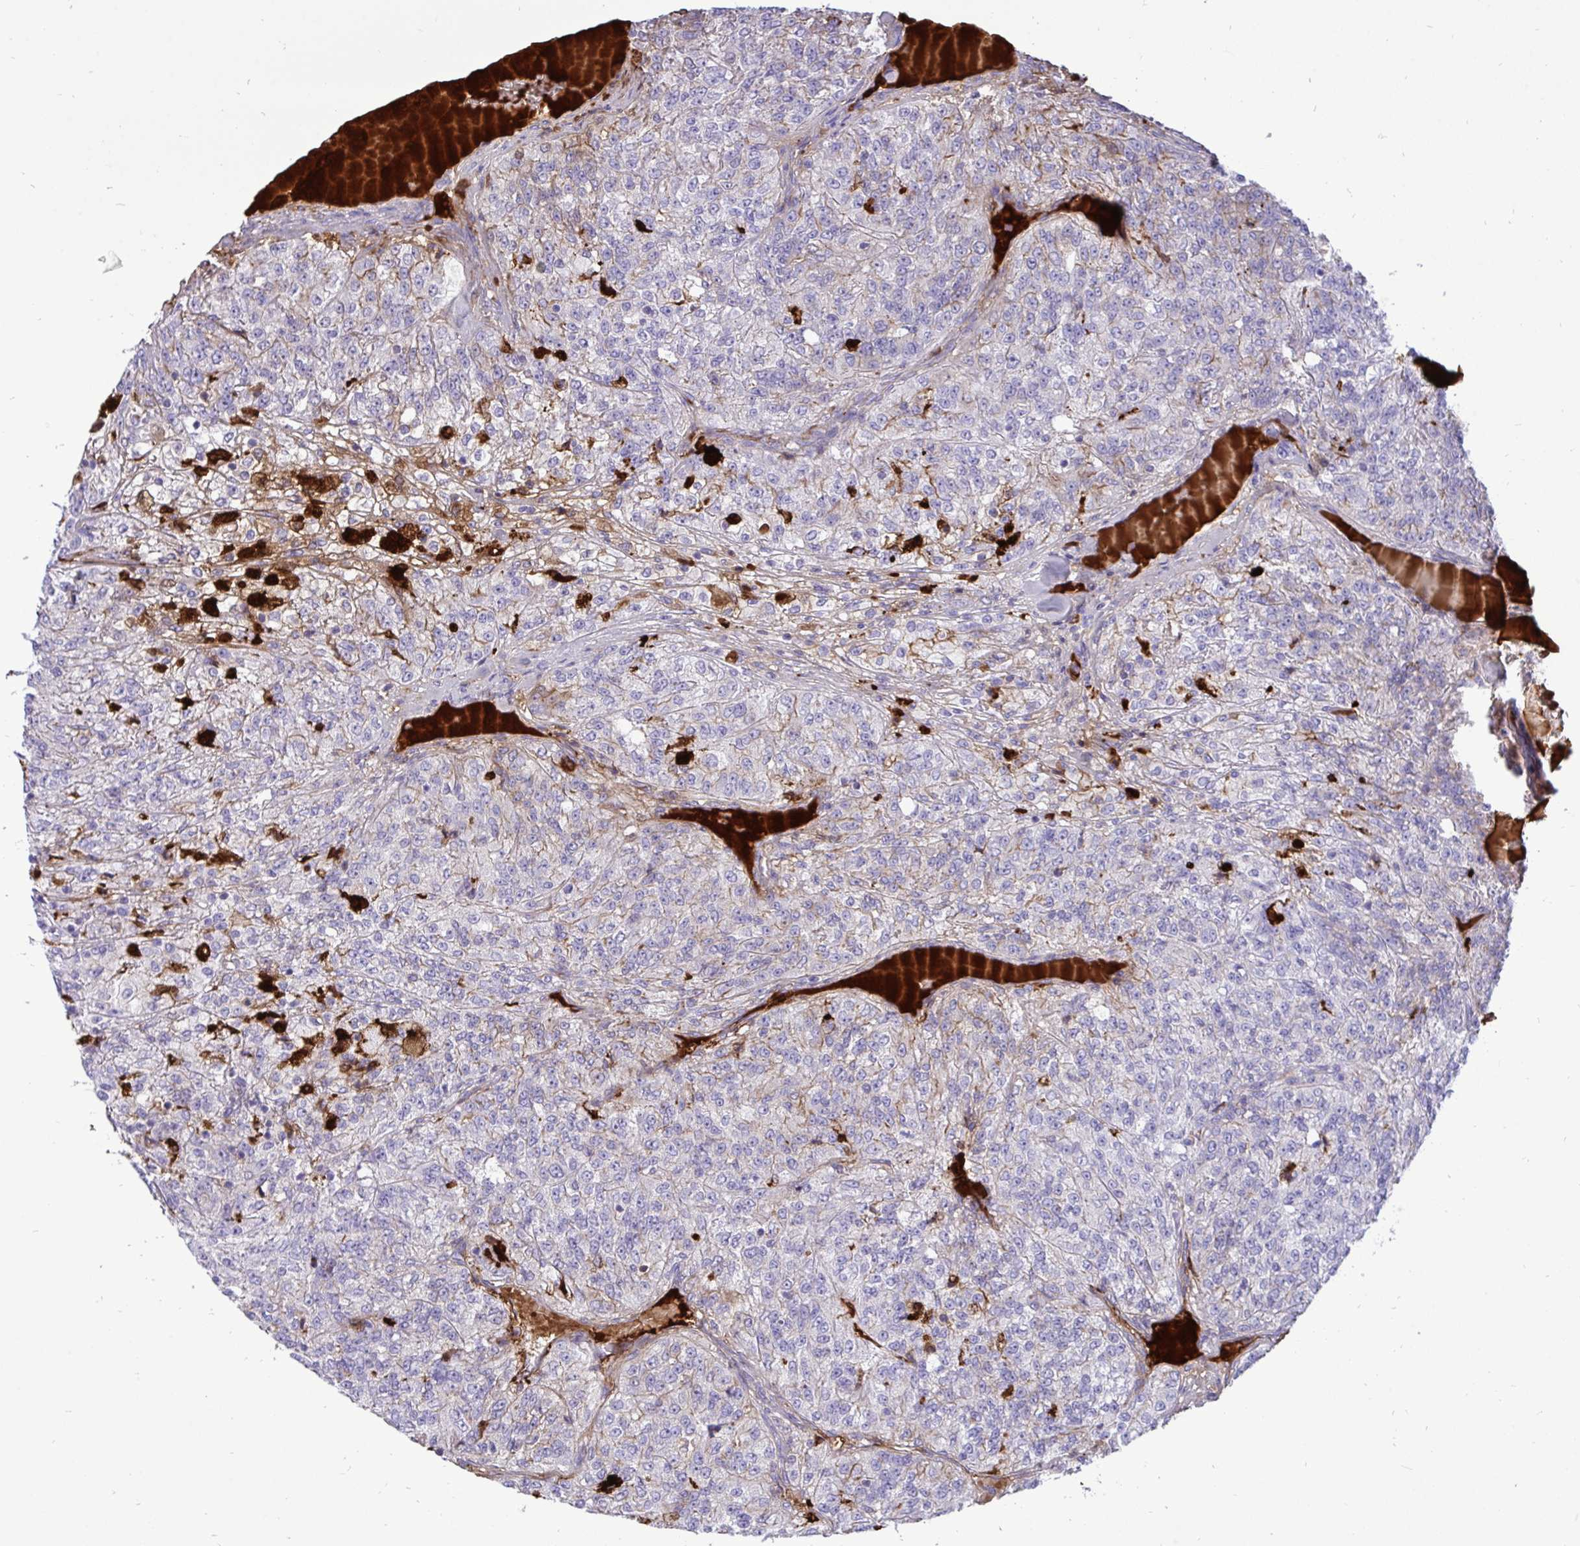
{"staining": {"intensity": "weak", "quantity": "<25%", "location": "cytoplasmic/membranous"}, "tissue": "renal cancer", "cell_type": "Tumor cells", "image_type": "cancer", "snomed": [{"axis": "morphology", "description": "Adenocarcinoma, NOS"}, {"axis": "topography", "description": "Kidney"}], "caption": "This is a histopathology image of immunohistochemistry (IHC) staining of renal adenocarcinoma, which shows no expression in tumor cells.", "gene": "F2", "patient": {"sex": "female", "age": 63}}